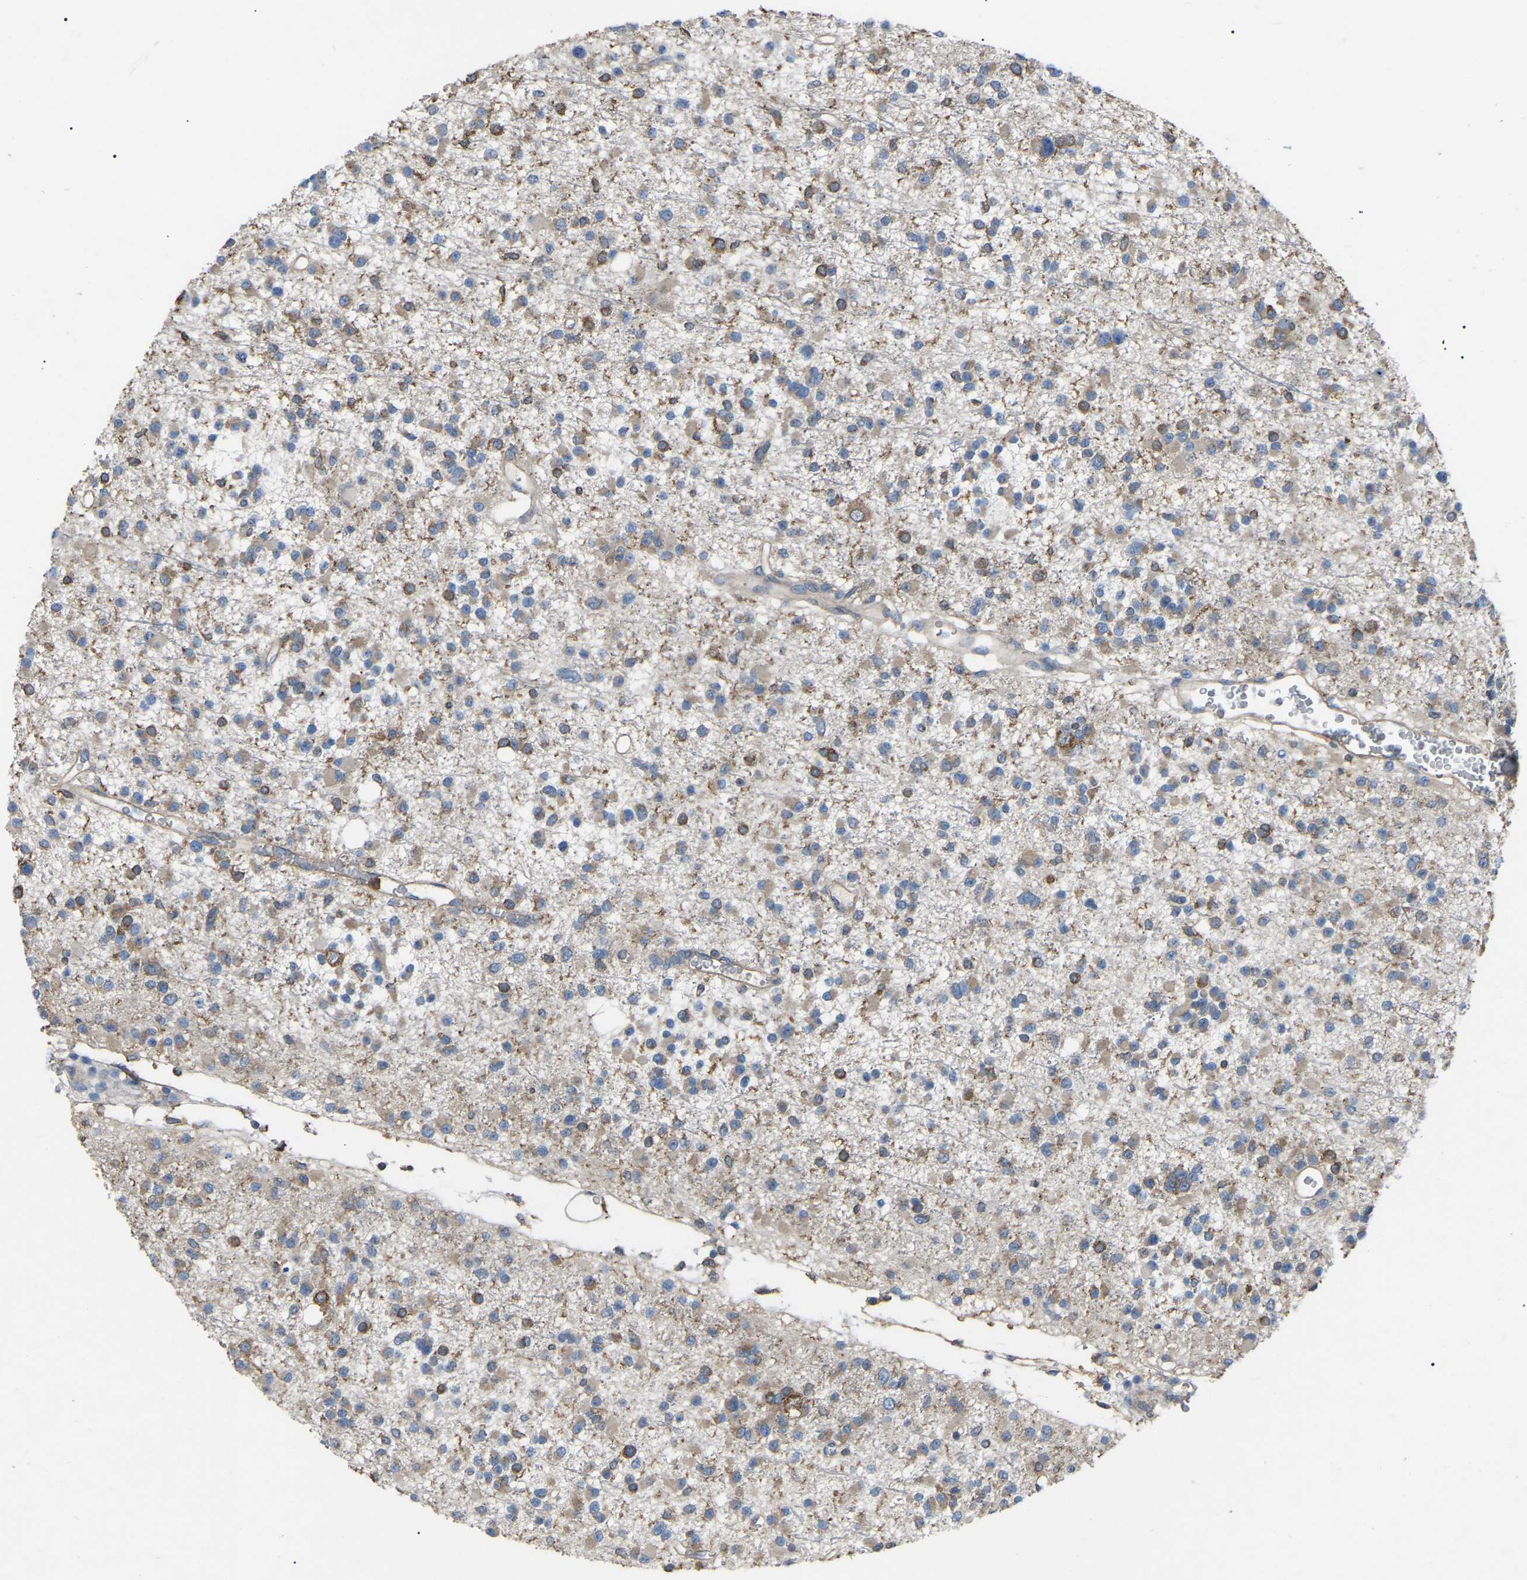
{"staining": {"intensity": "weak", "quantity": ">75%", "location": "cytoplasmic/membranous"}, "tissue": "glioma", "cell_type": "Tumor cells", "image_type": "cancer", "snomed": [{"axis": "morphology", "description": "Glioma, malignant, Low grade"}, {"axis": "topography", "description": "Brain"}], "caption": "An image of human glioma stained for a protein shows weak cytoplasmic/membranous brown staining in tumor cells.", "gene": "AIMP1", "patient": {"sex": "female", "age": 22}}